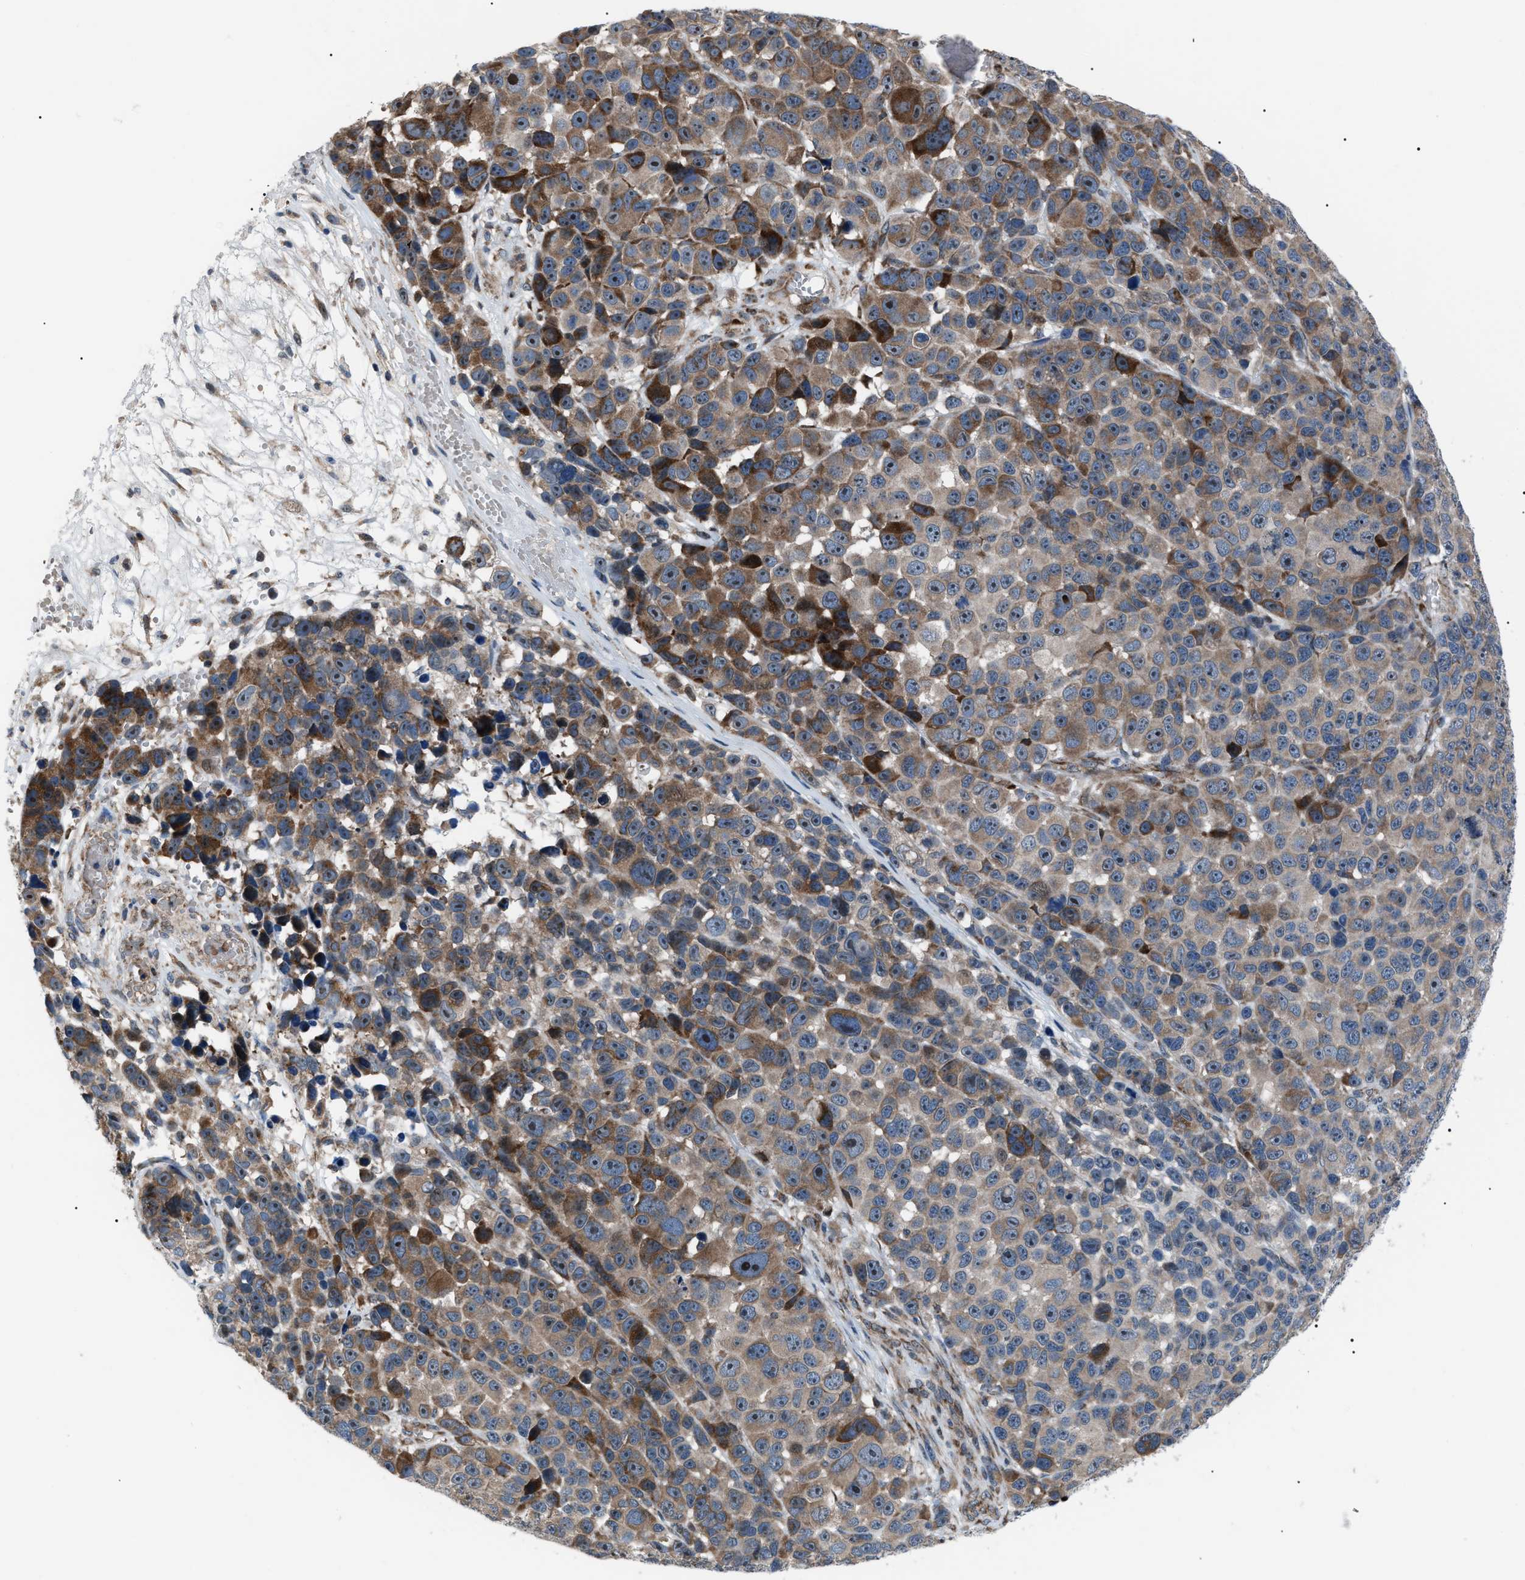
{"staining": {"intensity": "moderate", "quantity": ">75%", "location": "cytoplasmic/membranous,nuclear"}, "tissue": "melanoma", "cell_type": "Tumor cells", "image_type": "cancer", "snomed": [{"axis": "morphology", "description": "Malignant melanoma, NOS"}, {"axis": "topography", "description": "Skin"}], "caption": "A brown stain labels moderate cytoplasmic/membranous and nuclear positivity of a protein in human melanoma tumor cells.", "gene": "AGO2", "patient": {"sex": "male", "age": 53}}